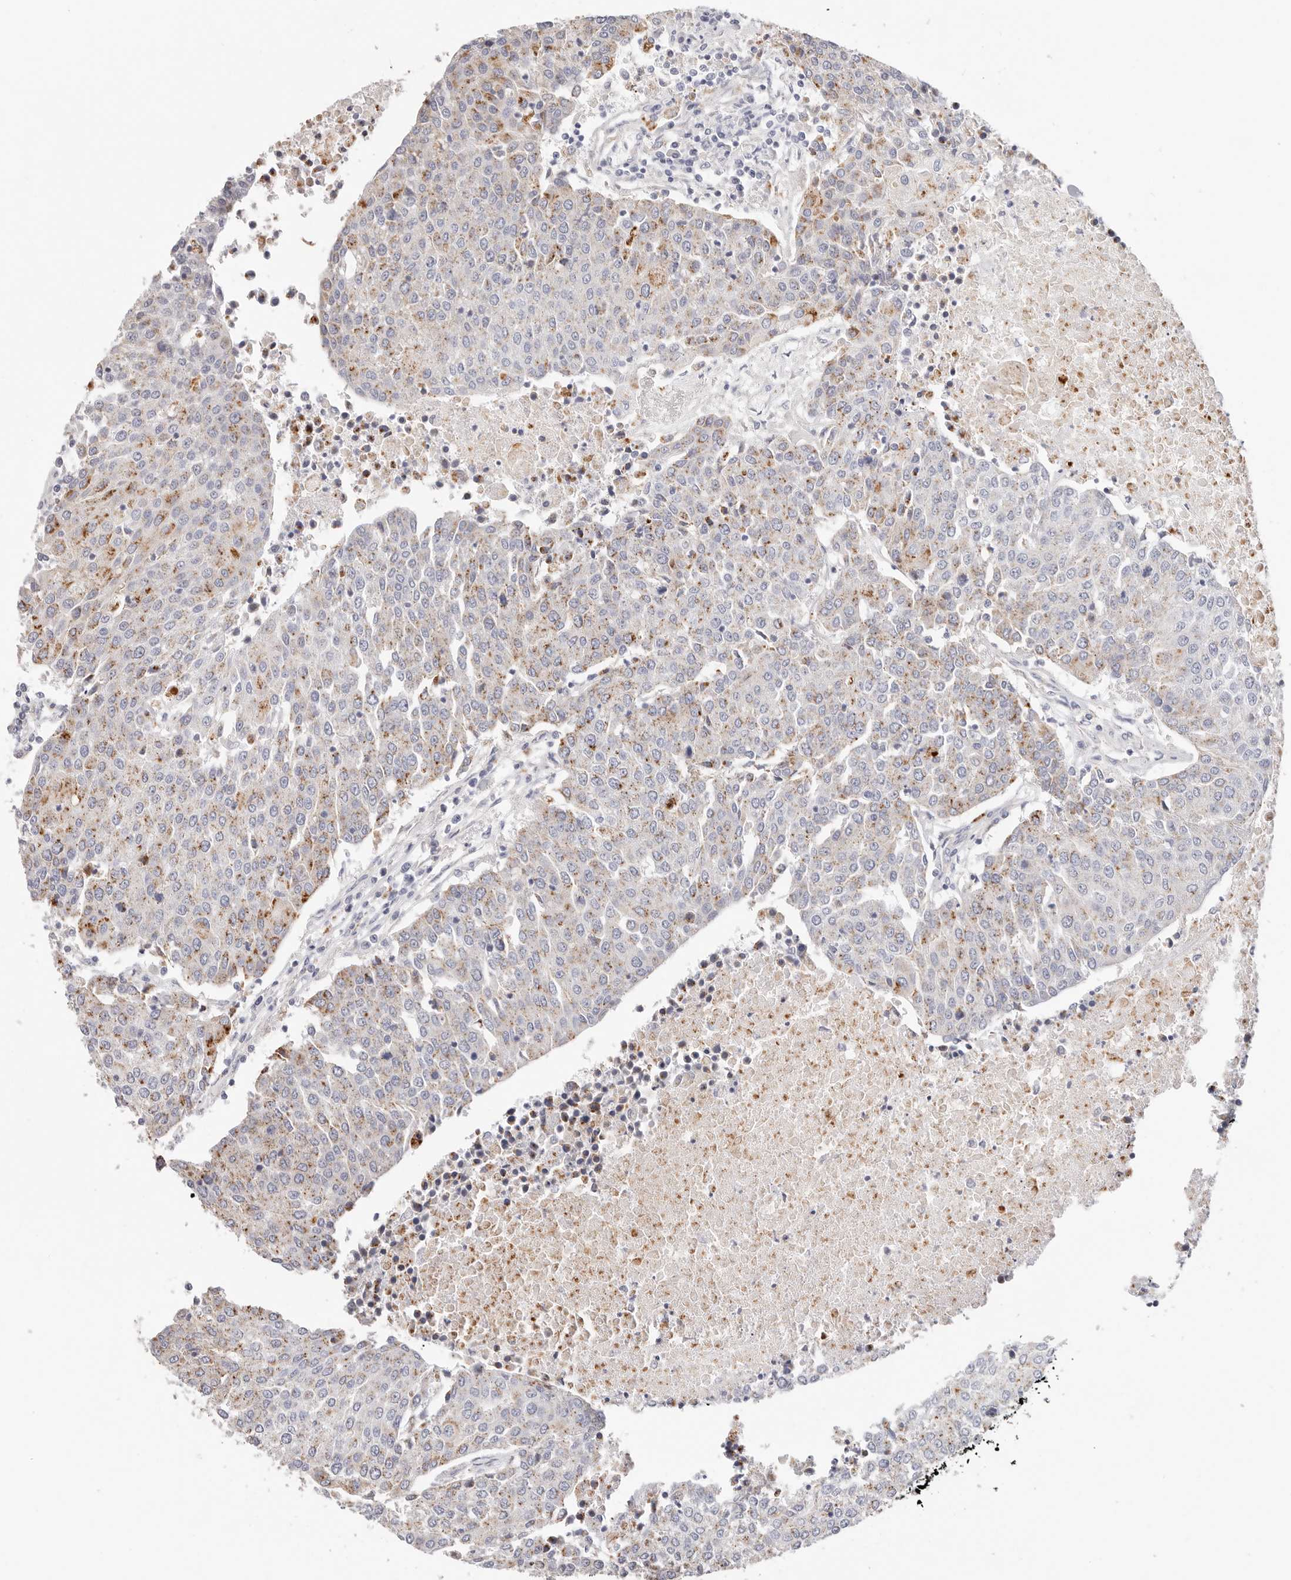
{"staining": {"intensity": "moderate", "quantity": "25%-75%", "location": "cytoplasmic/membranous"}, "tissue": "urothelial cancer", "cell_type": "Tumor cells", "image_type": "cancer", "snomed": [{"axis": "morphology", "description": "Urothelial carcinoma, High grade"}, {"axis": "topography", "description": "Urinary bladder"}], "caption": "Immunohistochemical staining of human high-grade urothelial carcinoma reveals medium levels of moderate cytoplasmic/membranous staining in about 25%-75% of tumor cells.", "gene": "STKLD1", "patient": {"sex": "female", "age": 85}}